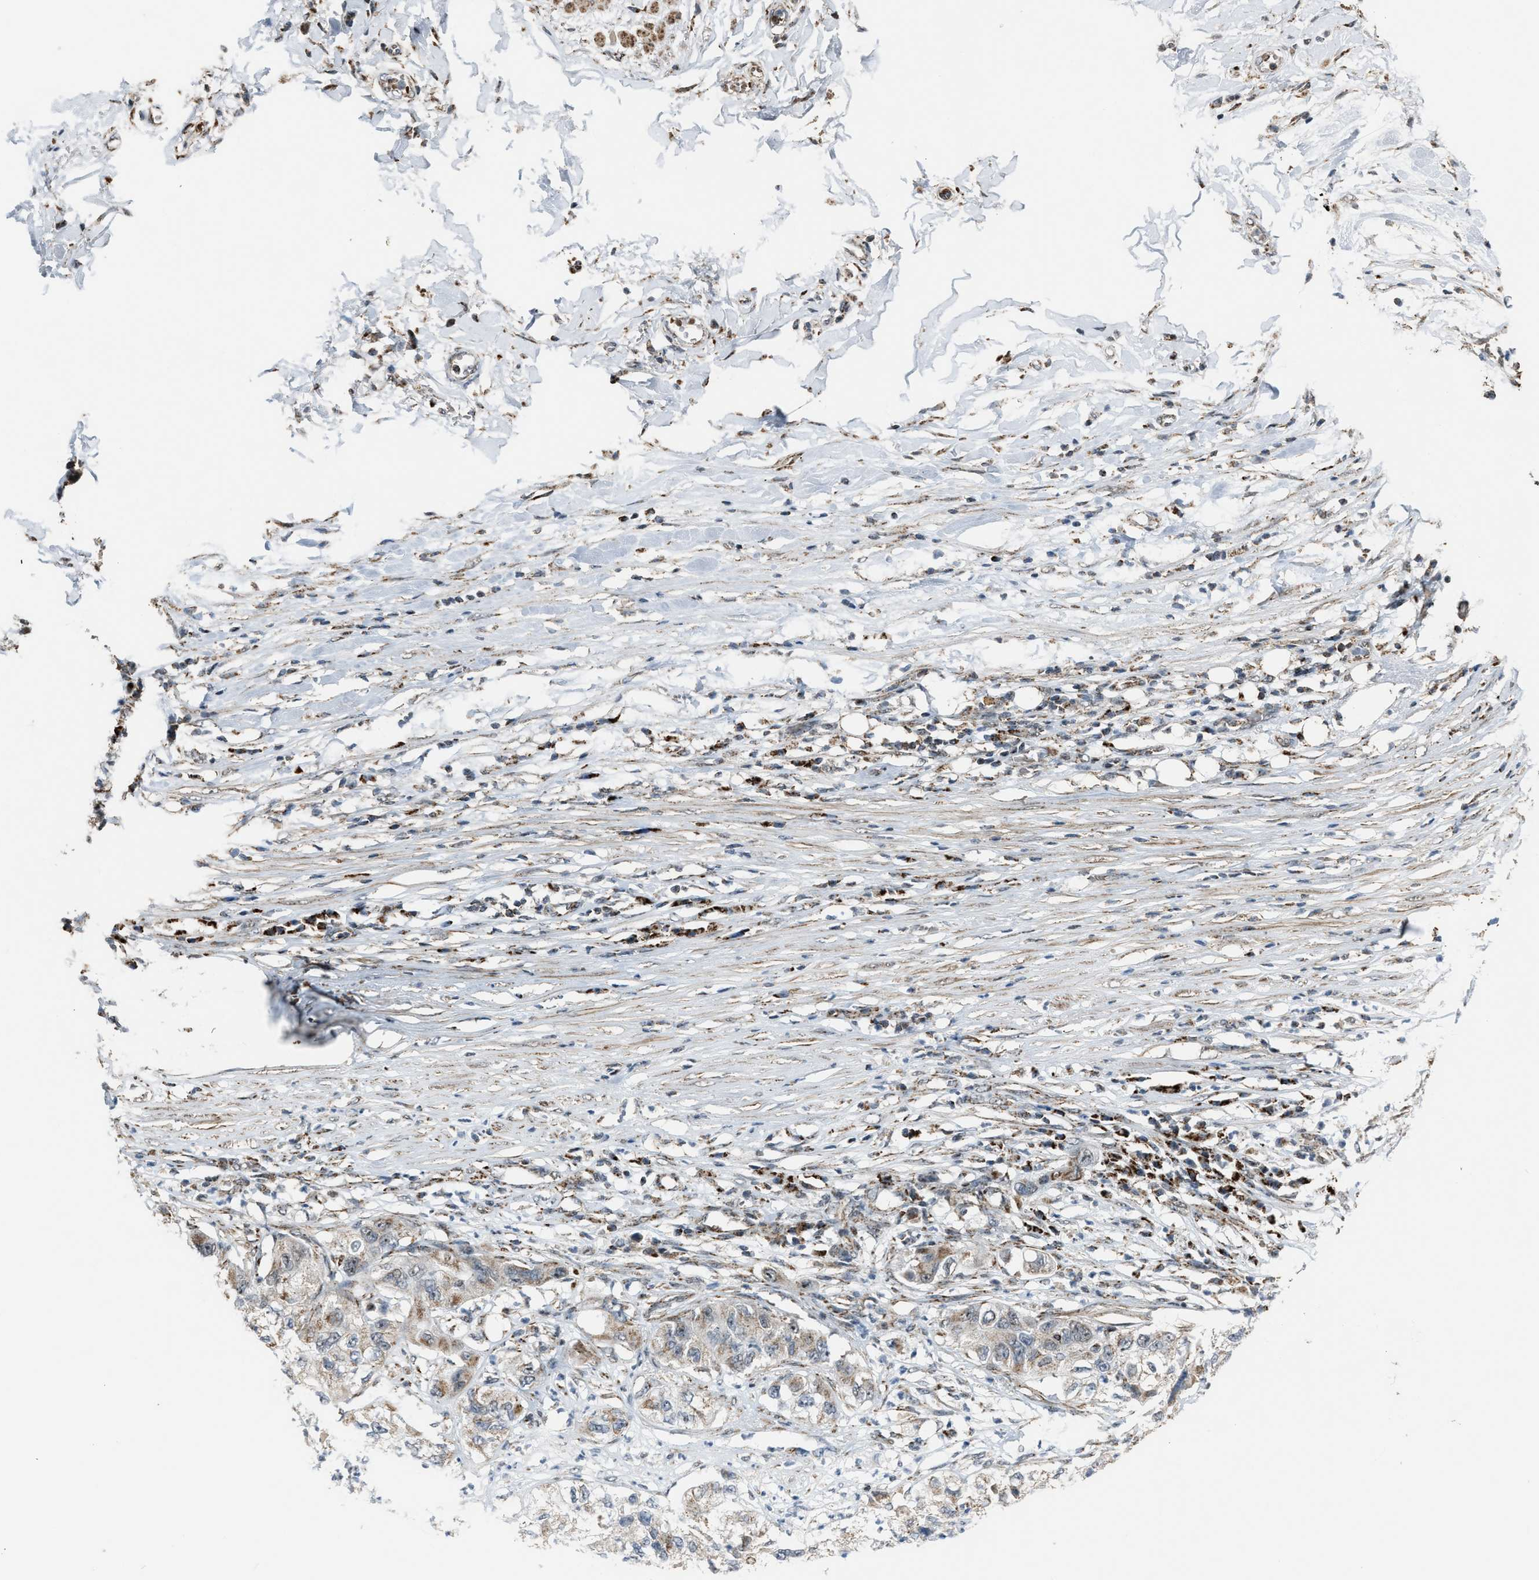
{"staining": {"intensity": "weak", "quantity": ">75%", "location": "cytoplasmic/membranous"}, "tissue": "pancreatic cancer", "cell_type": "Tumor cells", "image_type": "cancer", "snomed": [{"axis": "morphology", "description": "Adenocarcinoma, NOS"}, {"axis": "topography", "description": "Pancreas"}], "caption": "Pancreatic cancer (adenocarcinoma) stained with a protein marker demonstrates weak staining in tumor cells.", "gene": "CHN2", "patient": {"sex": "female", "age": 78}}